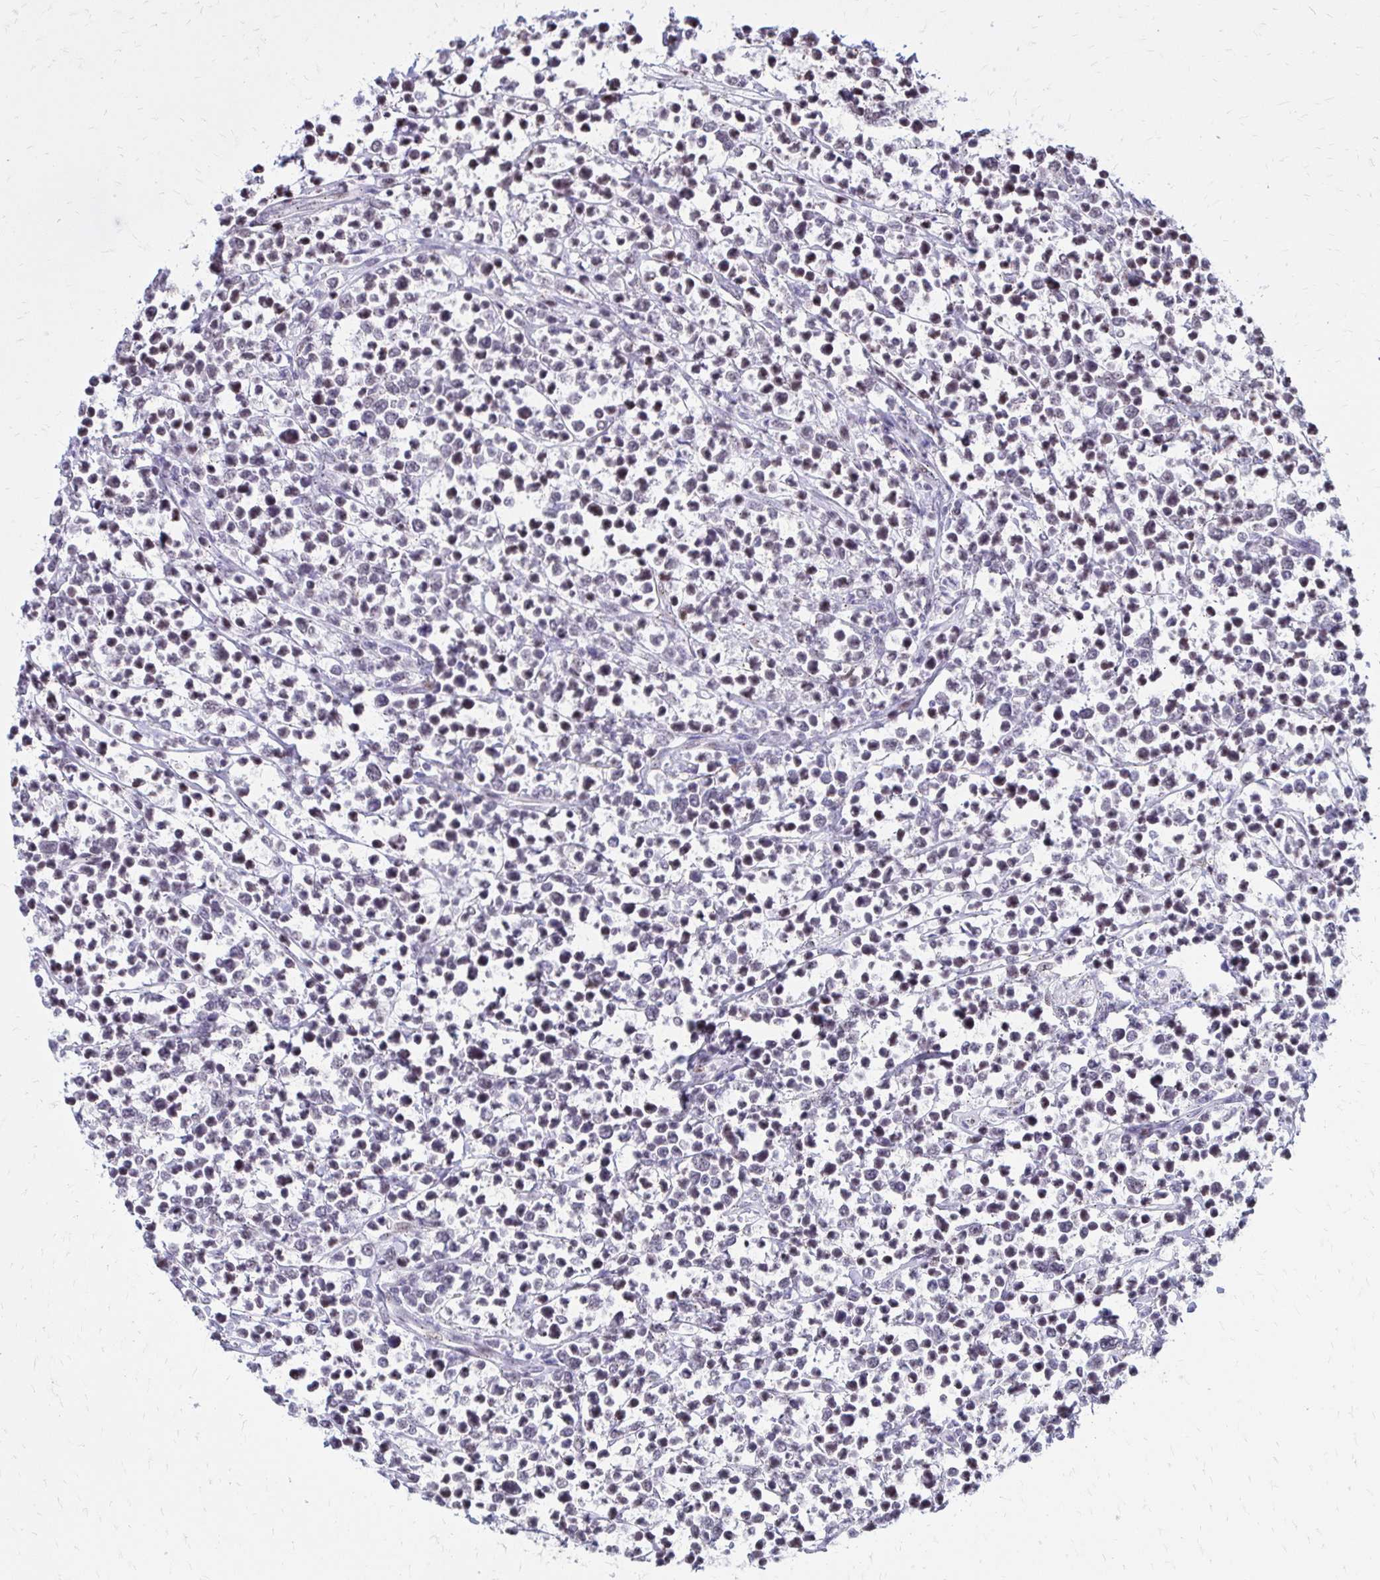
{"staining": {"intensity": "negative", "quantity": "none", "location": "none"}, "tissue": "lymphoma", "cell_type": "Tumor cells", "image_type": "cancer", "snomed": [{"axis": "morphology", "description": "Malignant lymphoma, non-Hodgkin's type, High grade"}, {"axis": "topography", "description": "Soft tissue"}], "caption": "Lymphoma was stained to show a protein in brown. There is no significant positivity in tumor cells.", "gene": "TOB1", "patient": {"sex": "female", "age": 56}}